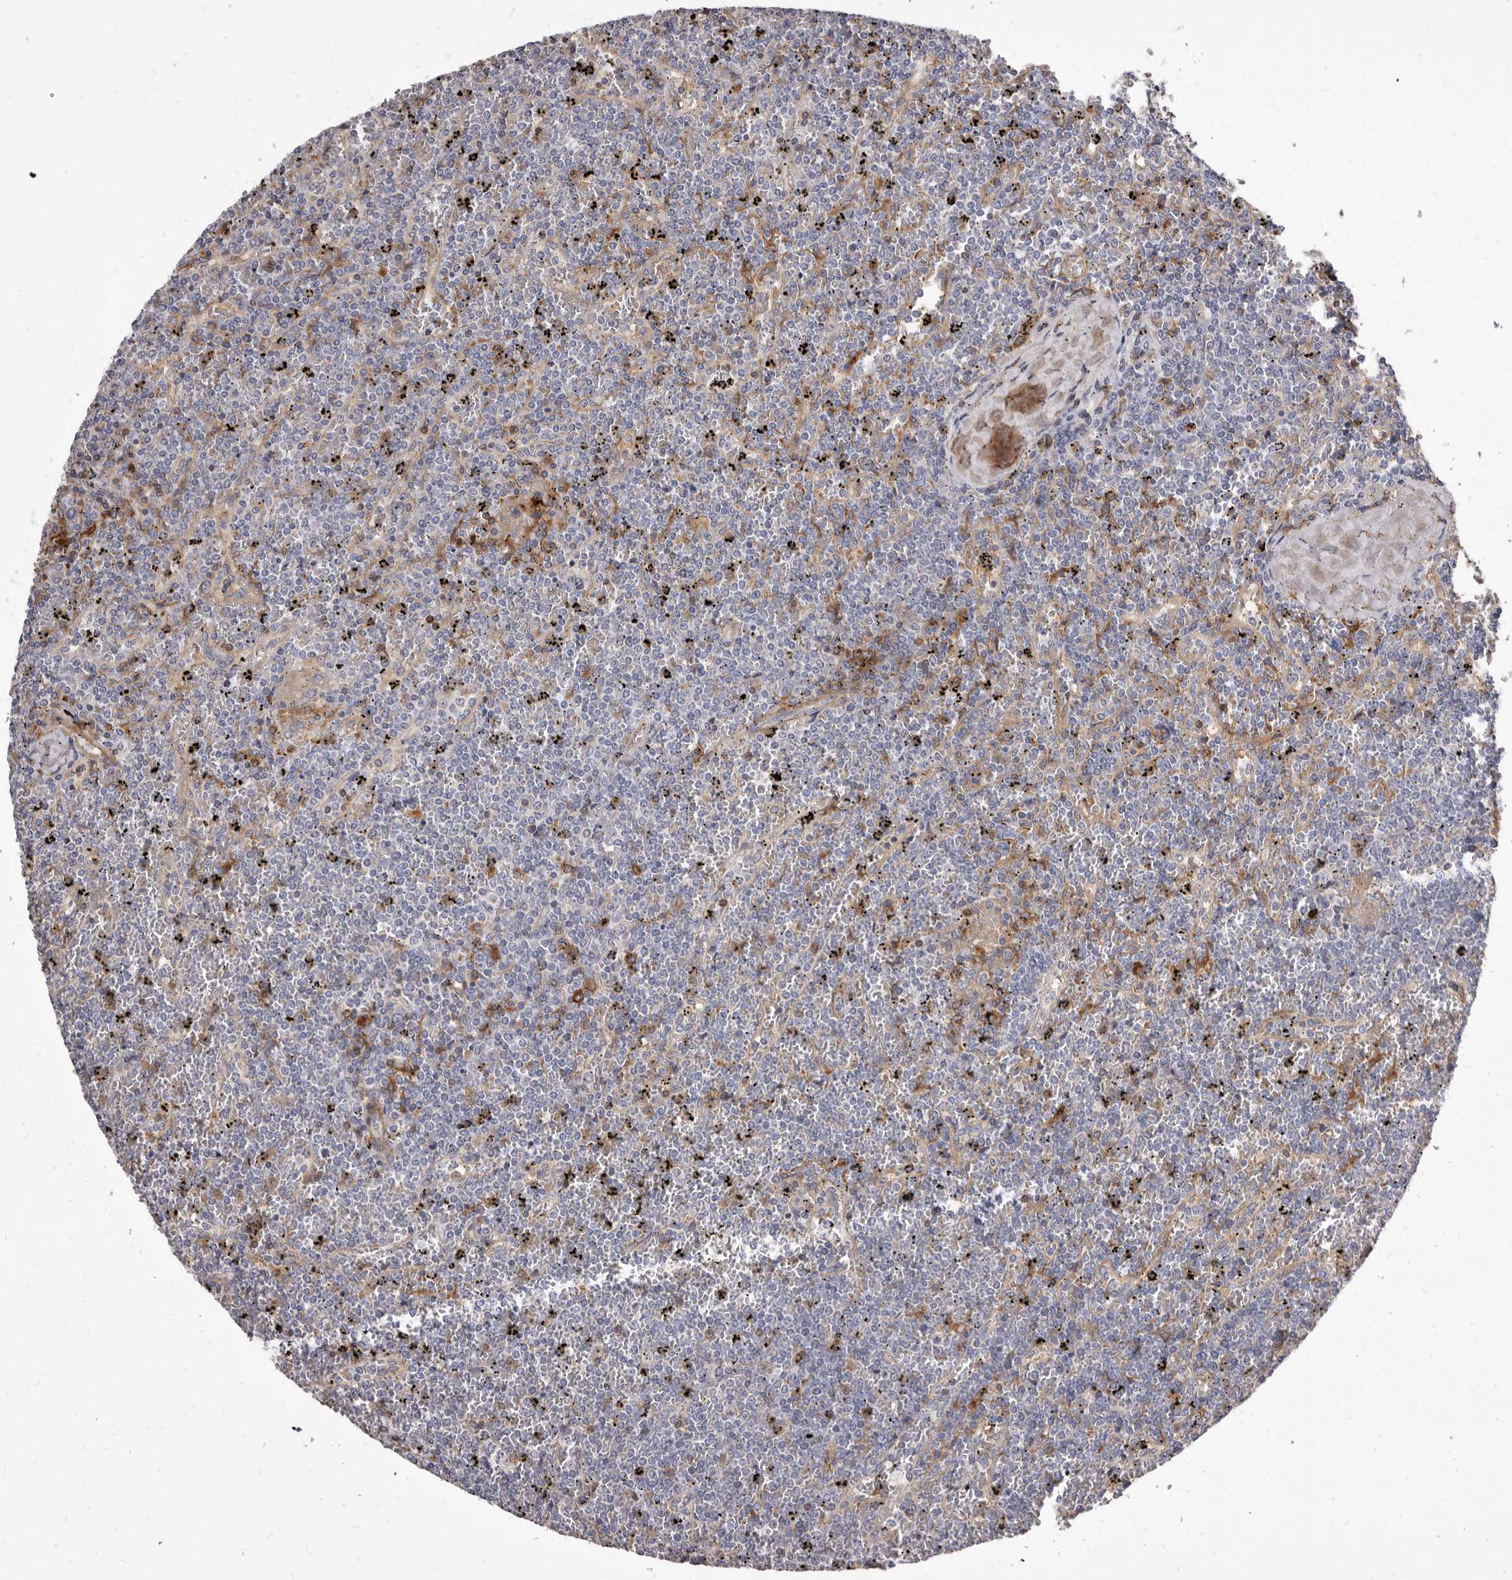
{"staining": {"intensity": "negative", "quantity": "none", "location": "none"}, "tissue": "lymphoma", "cell_type": "Tumor cells", "image_type": "cancer", "snomed": [{"axis": "morphology", "description": "Malignant lymphoma, non-Hodgkin's type, Low grade"}, {"axis": "topography", "description": "Spleen"}], "caption": "Tumor cells are negative for brown protein staining in lymphoma.", "gene": "NIBAN1", "patient": {"sex": "female", "age": 19}}